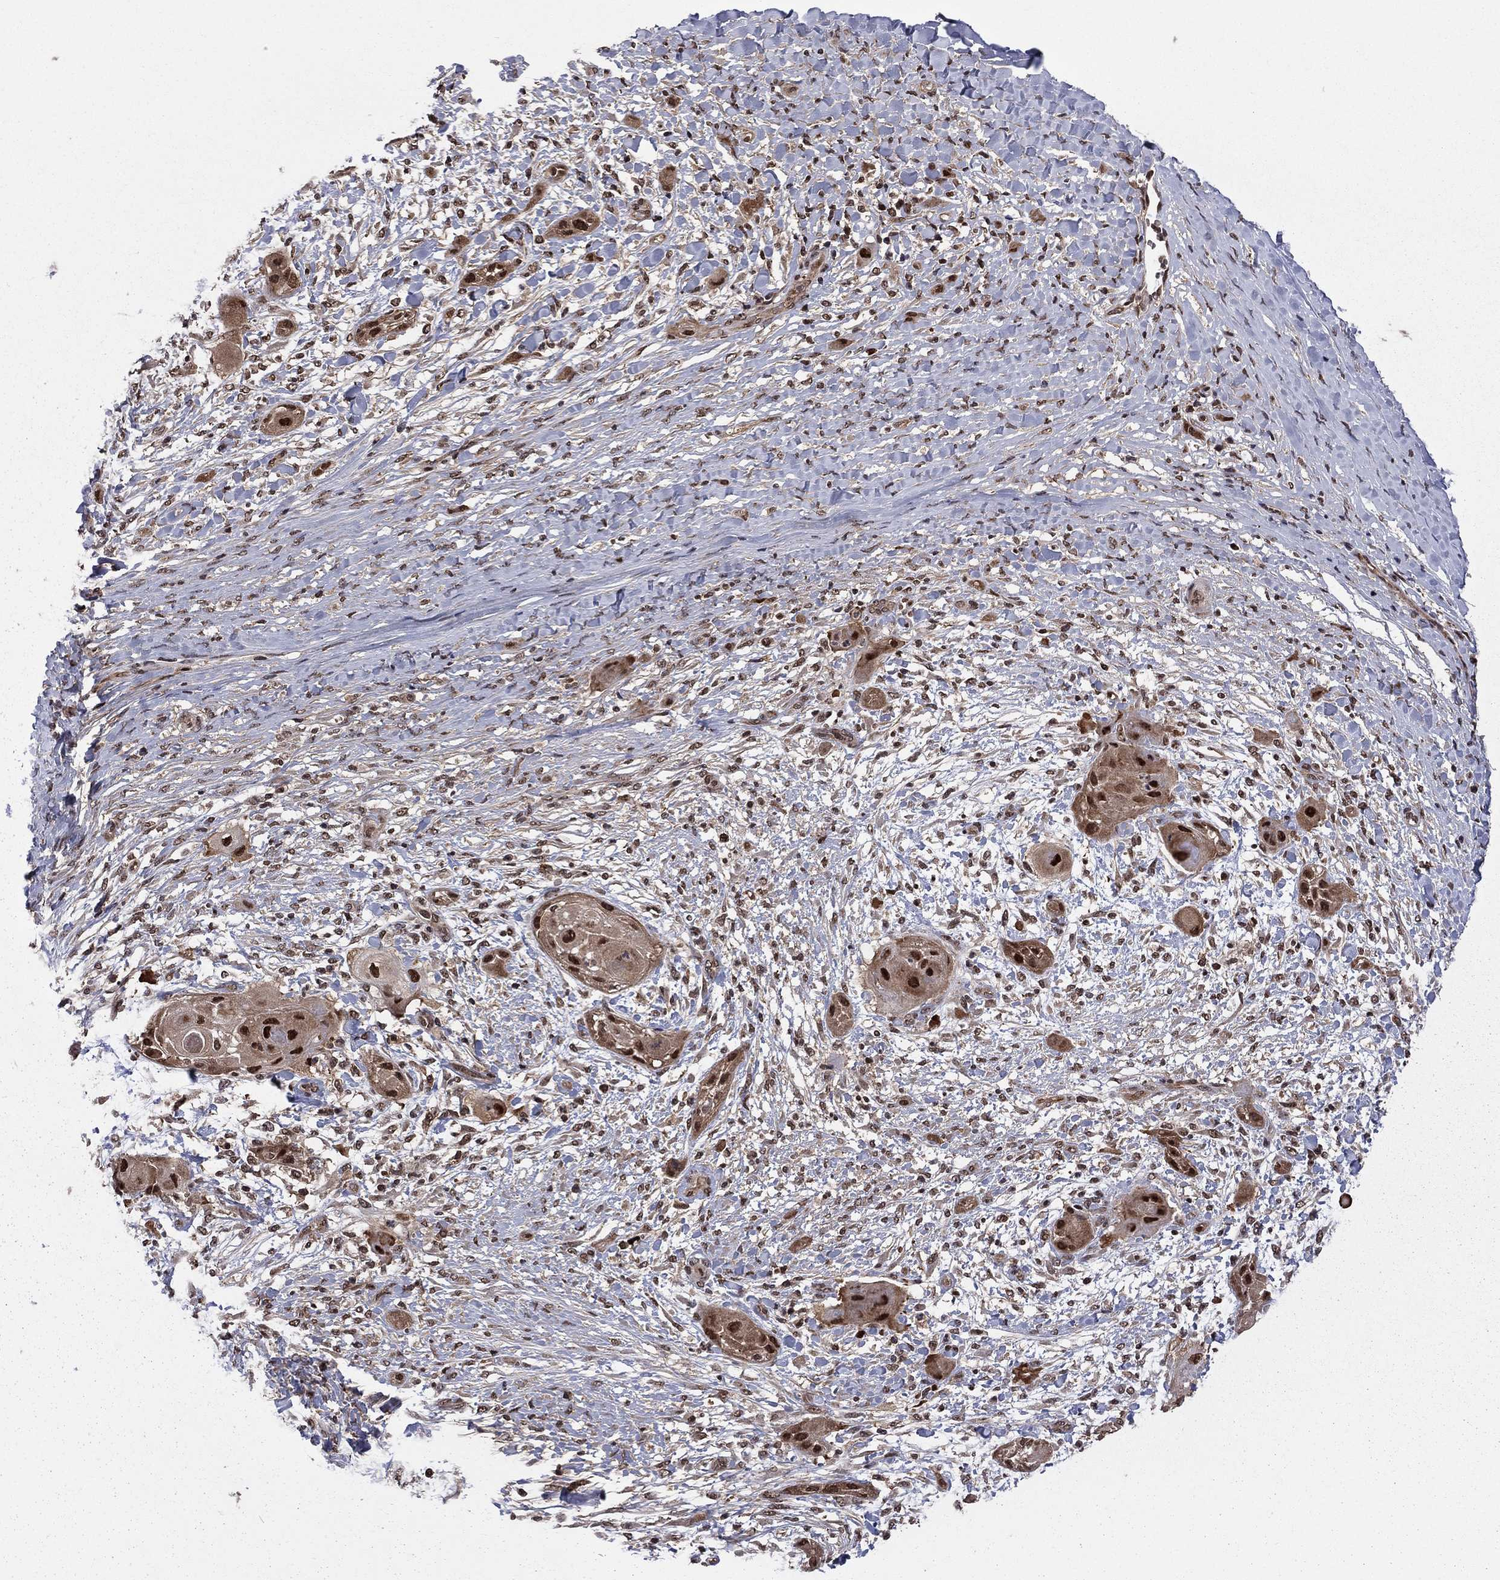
{"staining": {"intensity": "strong", "quantity": ">75%", "location": "nuclear"}, "tissue": "skin cancer", "cell_type": "Tumor cells", "image_type": "cancer", "snomed": [{"axis": "morphology", "description": "Squamous cell carcinoma, NOS"}, {"axis": "topography", "description": "Skin"}], "caption": "High-power microscopy captured an immunohistochemistry (IHC) micrograph of squamous cell carcinoma (skin), revealing strong nuclear expression in about >75% of tumor cells. The staining is performed using DAB brown chromogen to label protein expression. The nuclei are counter-stained blue using hematoxylin.", "gene": "PSMD2", "patient": {"sex": "male", "age": 62}}